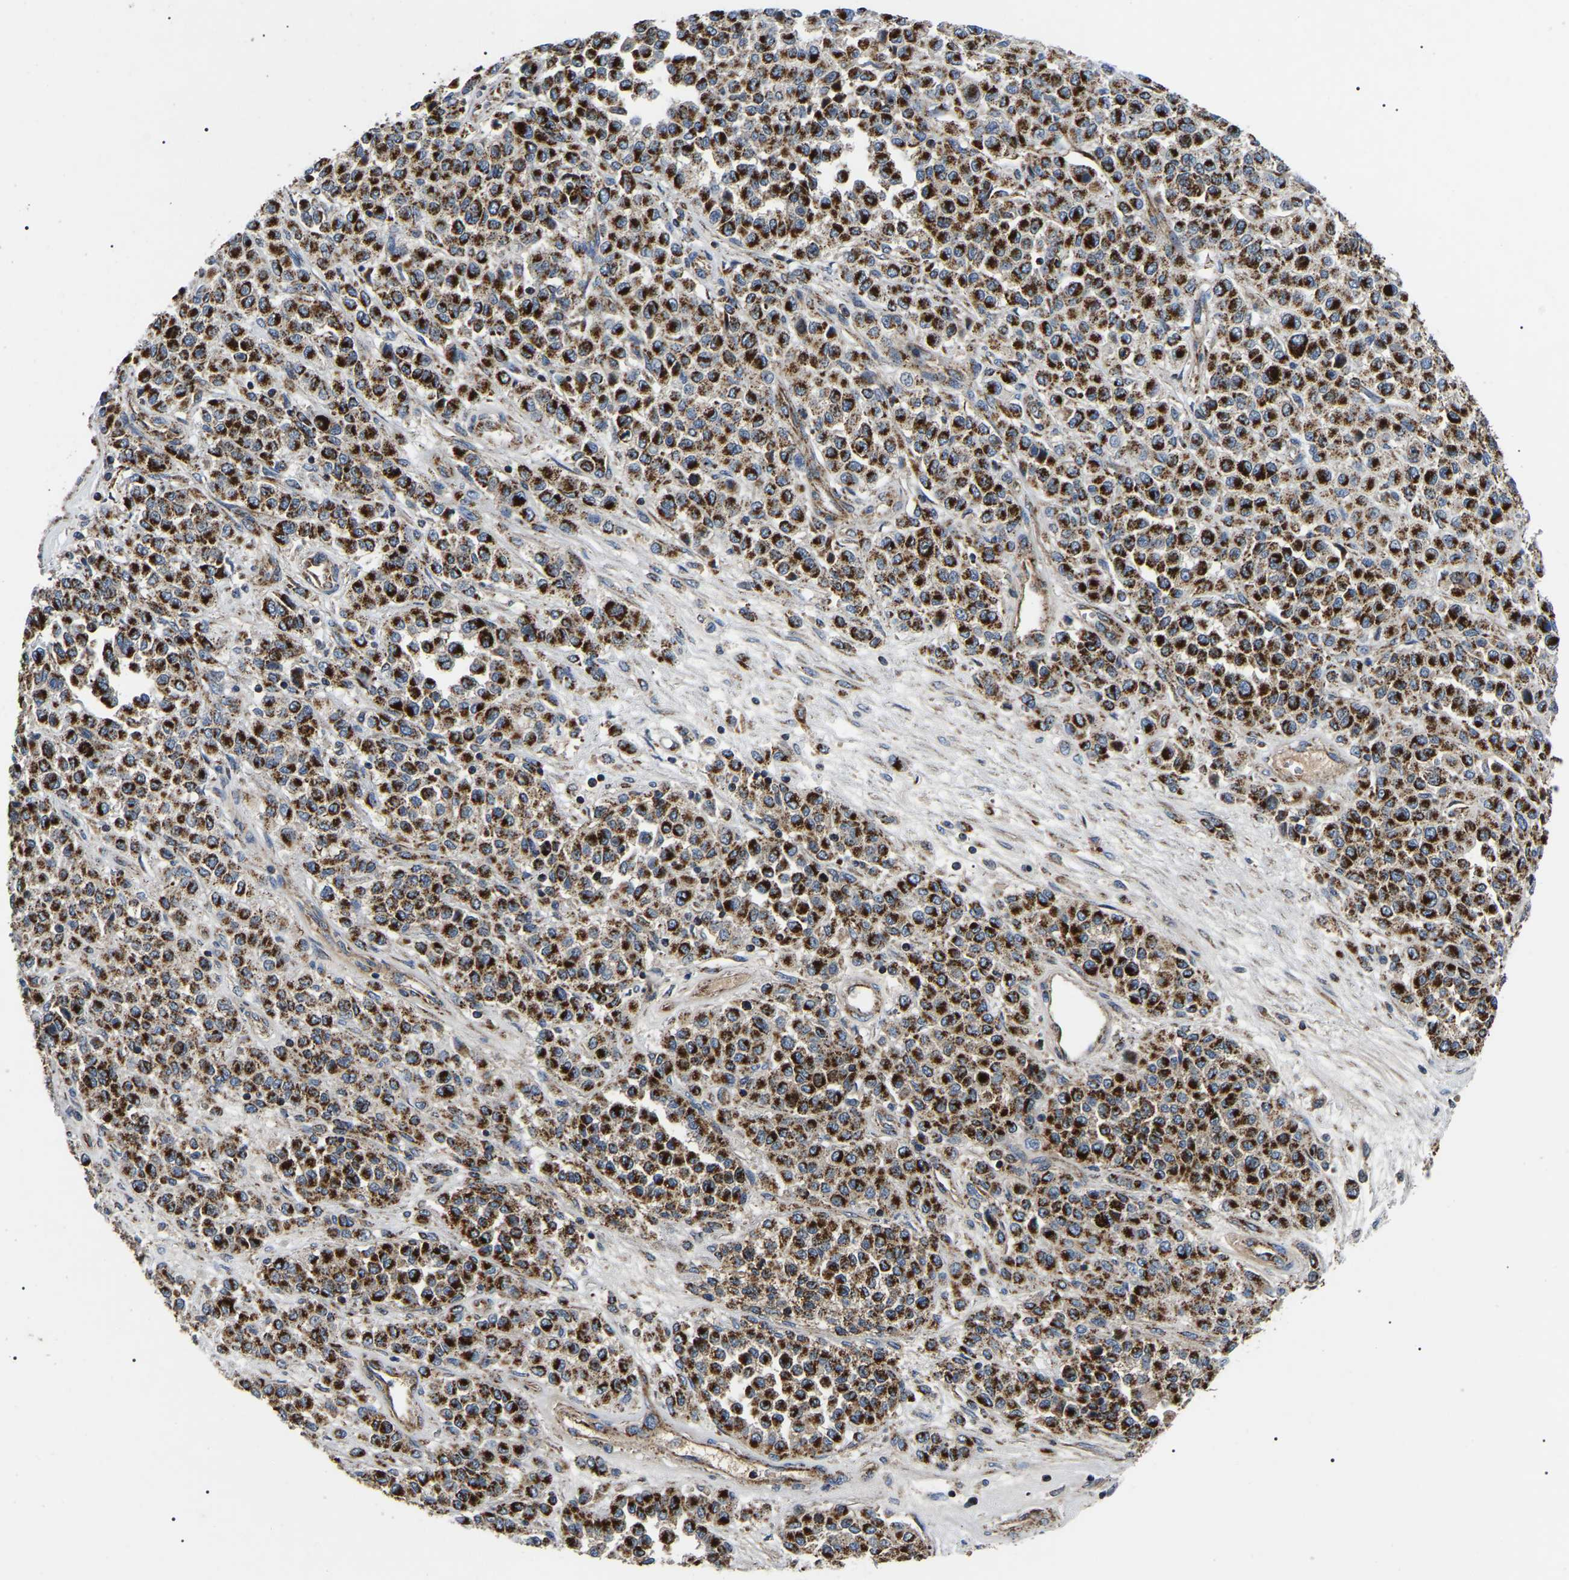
{"staining": {"intensity": "strong", "quantity": ">75%", "location": "cytoplasmic/membranous"}, "tissue": "melanoma", "cell_type": "Tumor cells", "image_type": "cancer", "snomed": [{"axis": "morphology", "description": "Malignant melanoma, Metastatic site"}, {"axis": "topography", "description": "Pancreas"}], "caption": "There is high levels of strong cytoplasmic/membranous expression in tumor cells of melanoma, as demonstrated by immunohistochemical staining (brown color).", "gene": "PPM1E", "patient": {"sex": "female", "age": 30}}